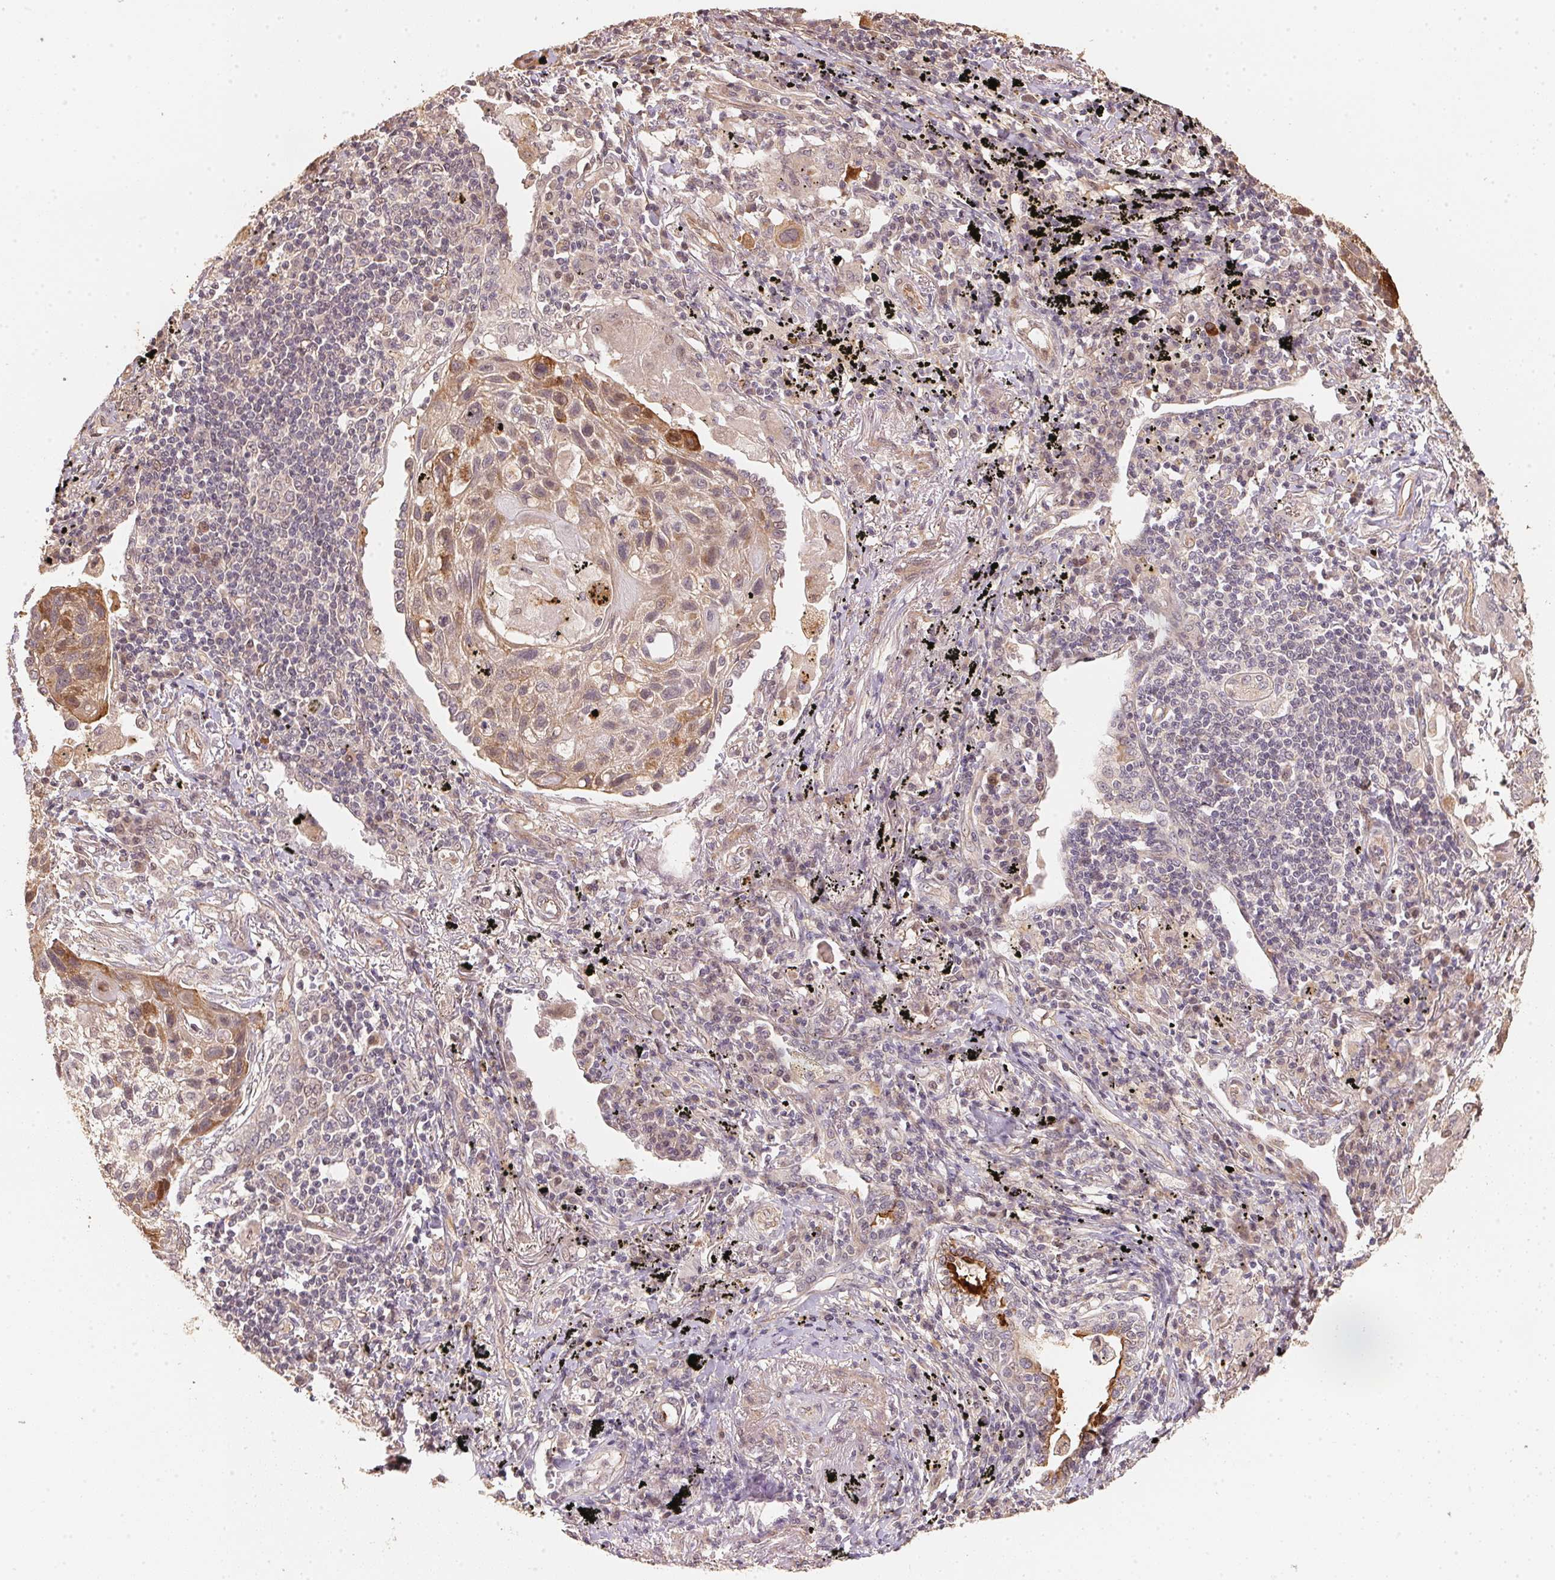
{"staining": {"intensity": "weak", "quantity": "25%-75%", "location": "cytoplasmic/membranous"}, "tissue": "lung cancer", "cell_type": "Tumor cells", "image_type": "cancer", "snomed": [{"axis": "morphology", "description": "Squamous cell carcinoma, NOS"}, {"axis": "topography", "description": "Lung"}], "caption": "Human lung cancer stained with a brown dye displays weak cytoplasmic/membranous positive positivity in approximately 25%-75% of tumor cells.", "gene": "TMEM222", "patient": {"sex": "male", "age": 78}}